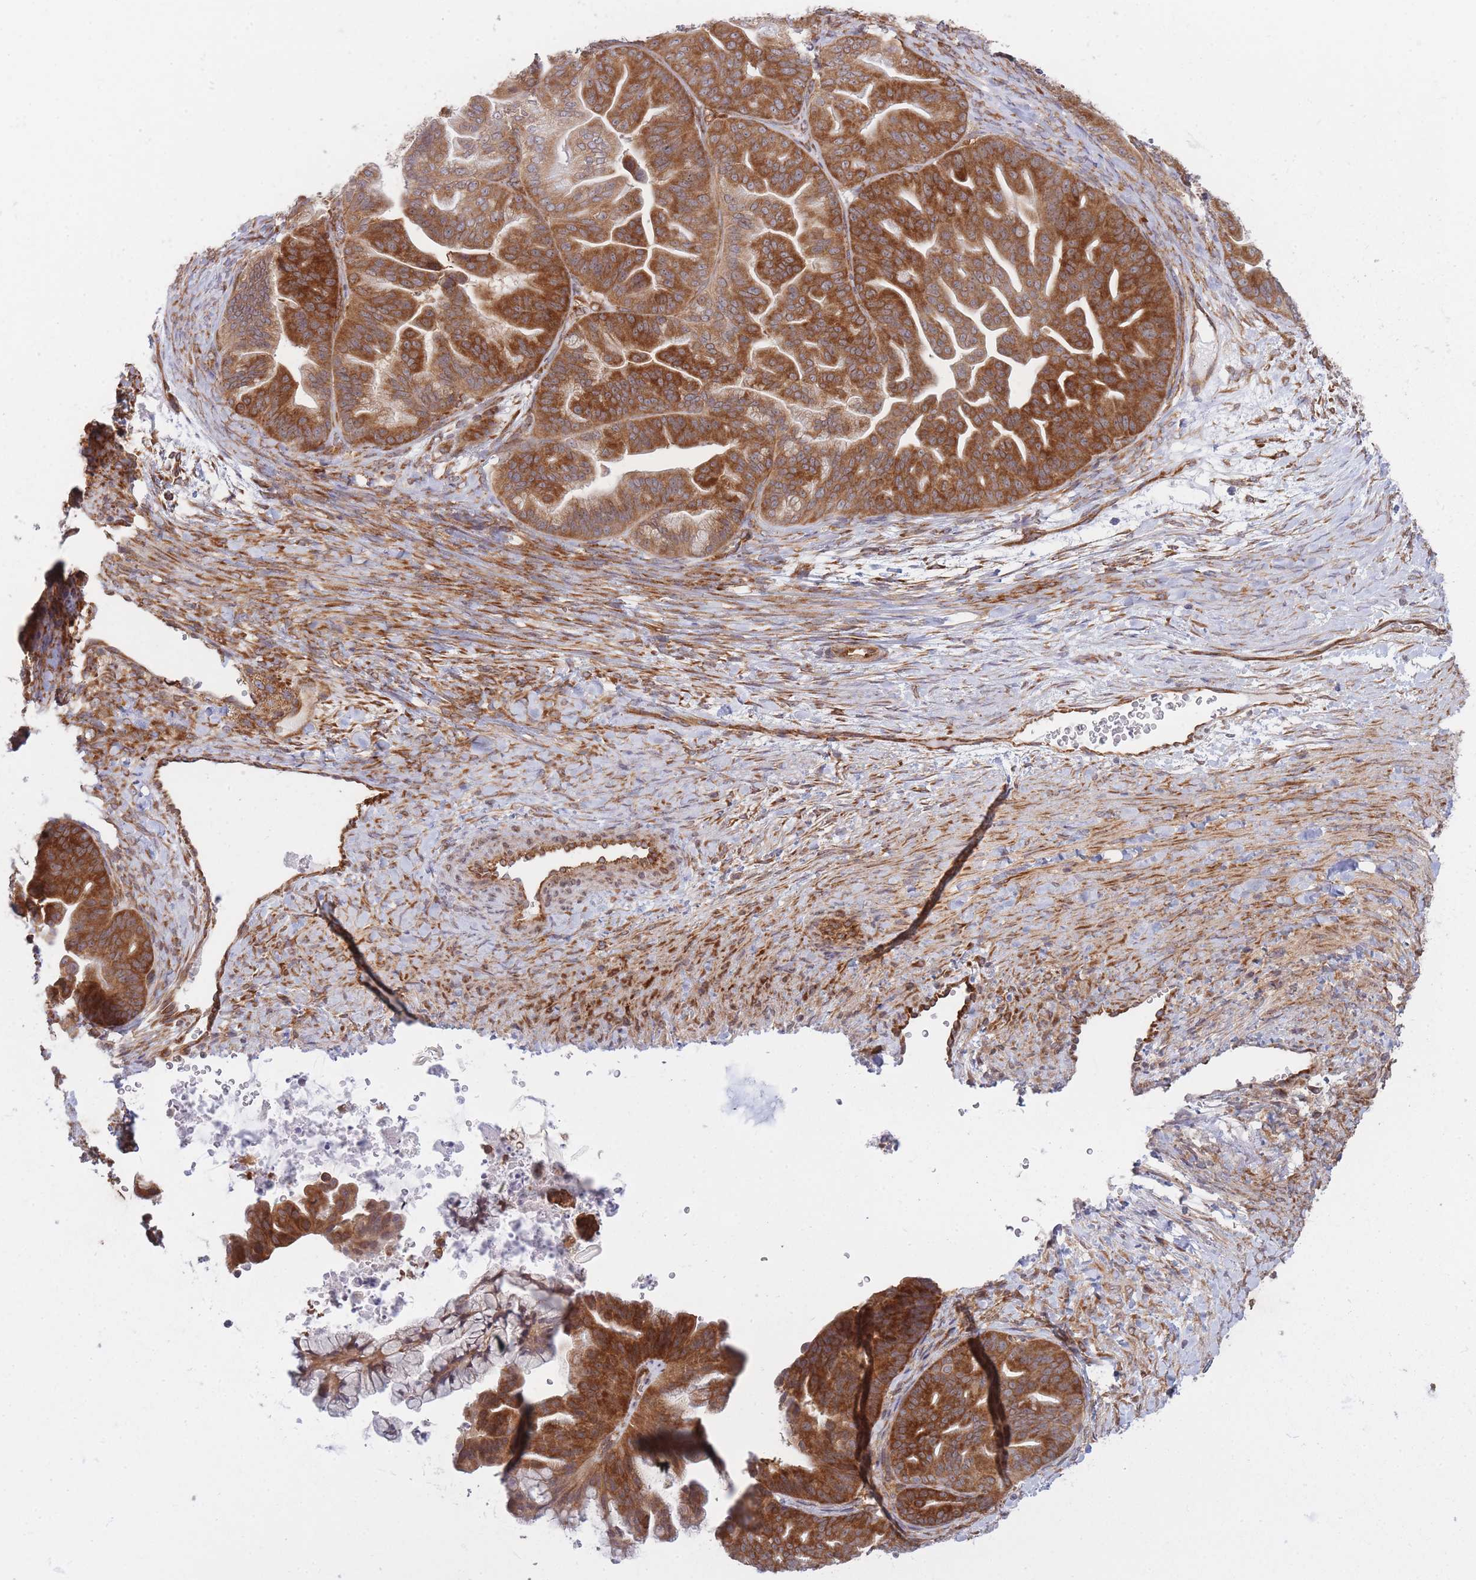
{"staining": {"intensity": "strong", "quantity": ">75%", "location": "cytoplasmic/membranous"}, "tissue": "ovarian cancer", "cell_type": "Tumor cells", "image_type": "cancer", "snomed": [{"axis": "morphology", "description": "Cystadenocarcinoma, mucinous, NOS"}, {"axis": "topography", "description": "Ovary"}], "caption": "DAB immunohistochemical staining of human ovarian mucinous cystadenocarcinoma exhibits strong cytoplasmic/membranous protein staining in approximately >75% of tumor cells. The staining is performed using DAB brown chromogen to label protein expression. The nuclei are counter-stained blue using hematoxylin.", "gene": "CCDC124", "patient": {"sex": "female", "age": 67}}